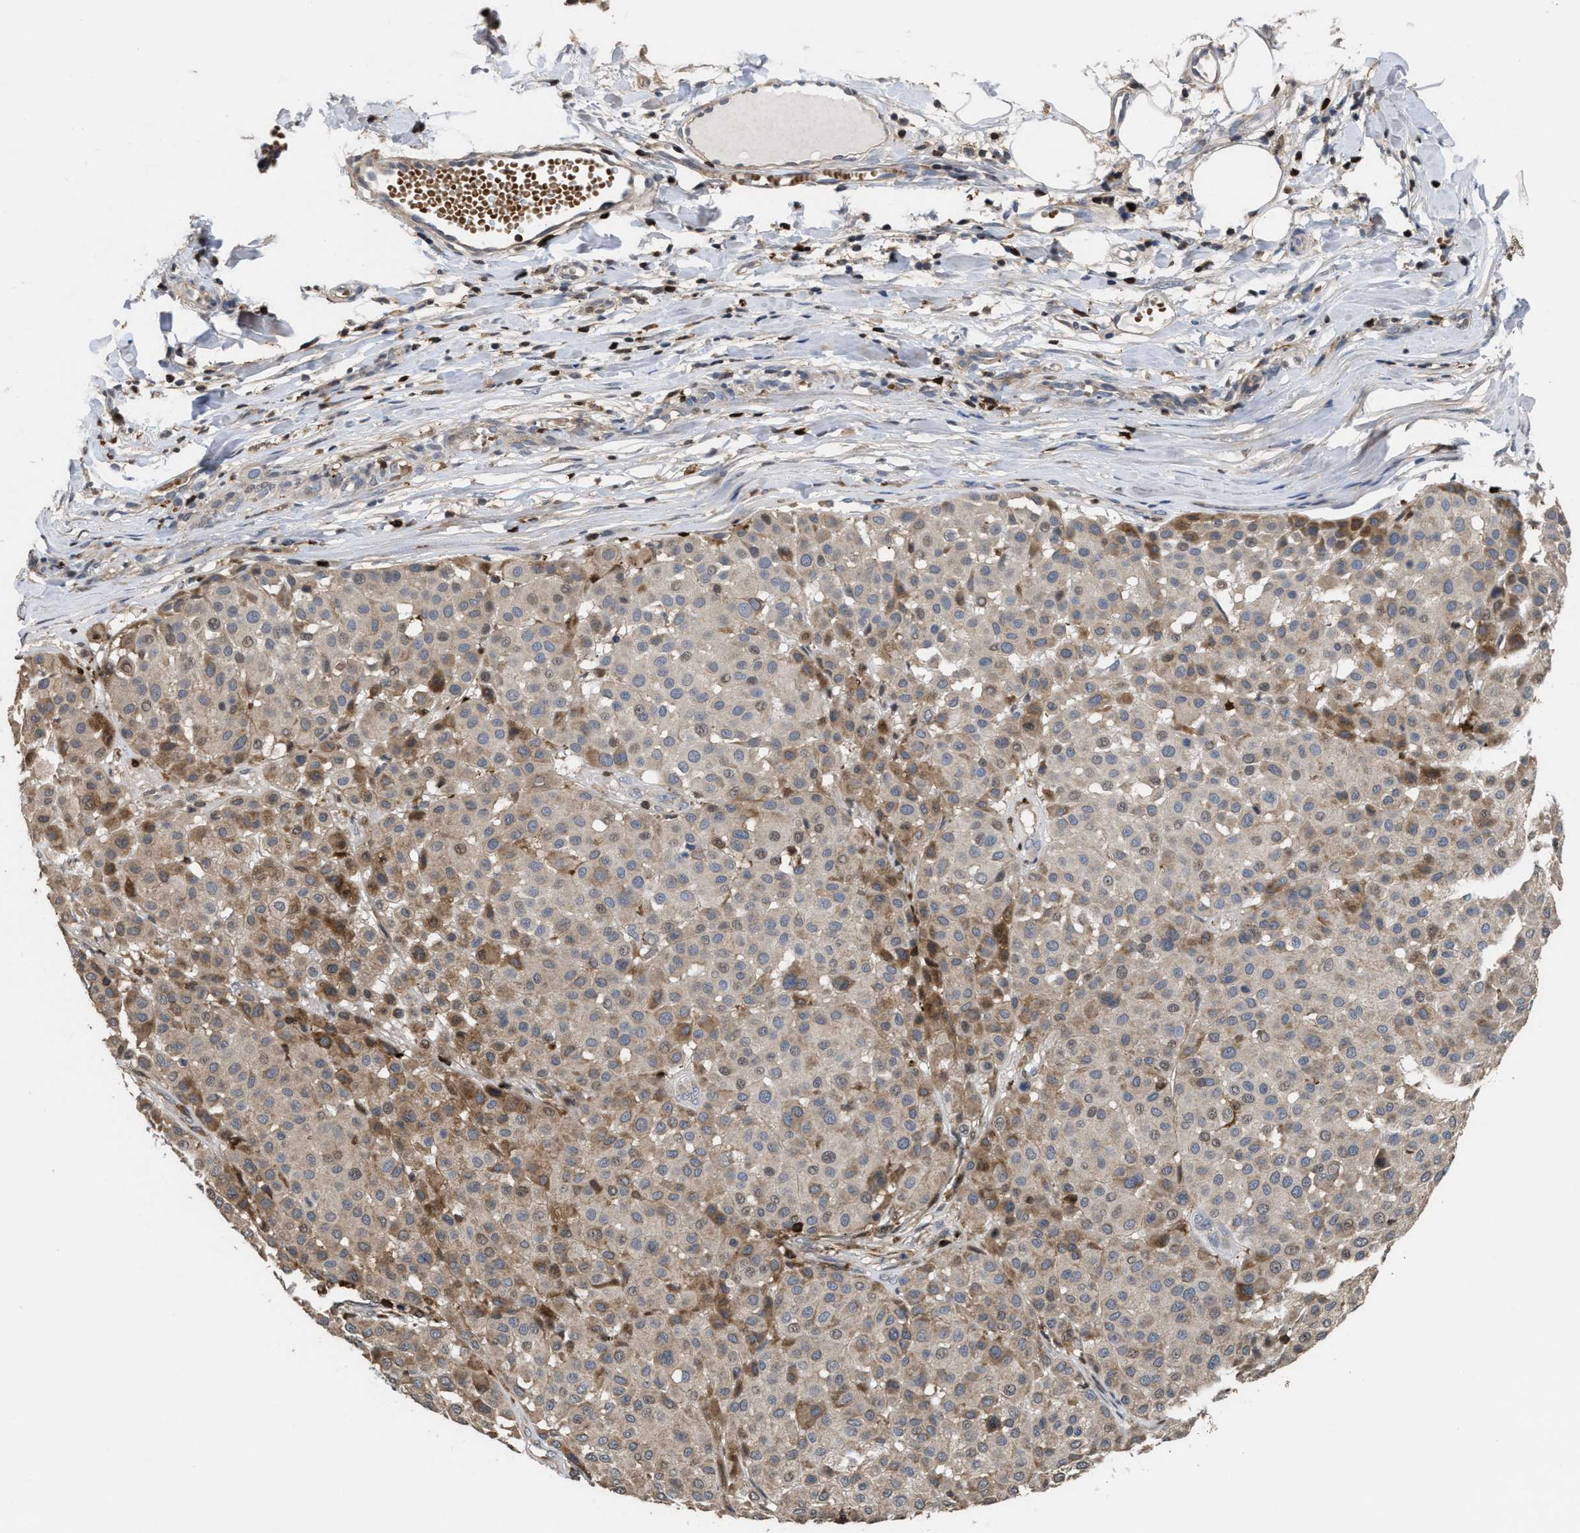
{"staining": {"intensity": "weak", "quantity": ">75%", "location": "cytoplasmic/membranous"}, "tissue": "melanoma", "cell_type": "Tumor cells", "image_type": "cancer", "snomed": [{"axis": "morphology", "description": "Malignant melanoma, Metastatic site"}, {"axis": "topography", "description": "Soft tissue"}], "caption": "This image reveals IHC staining of melanoma, with low weak cytoplasmic/membranous positivity in approximately >75% of tumor cells.", "gene": "PTPRE", "patient": {"sex": "male", "age": 41}}